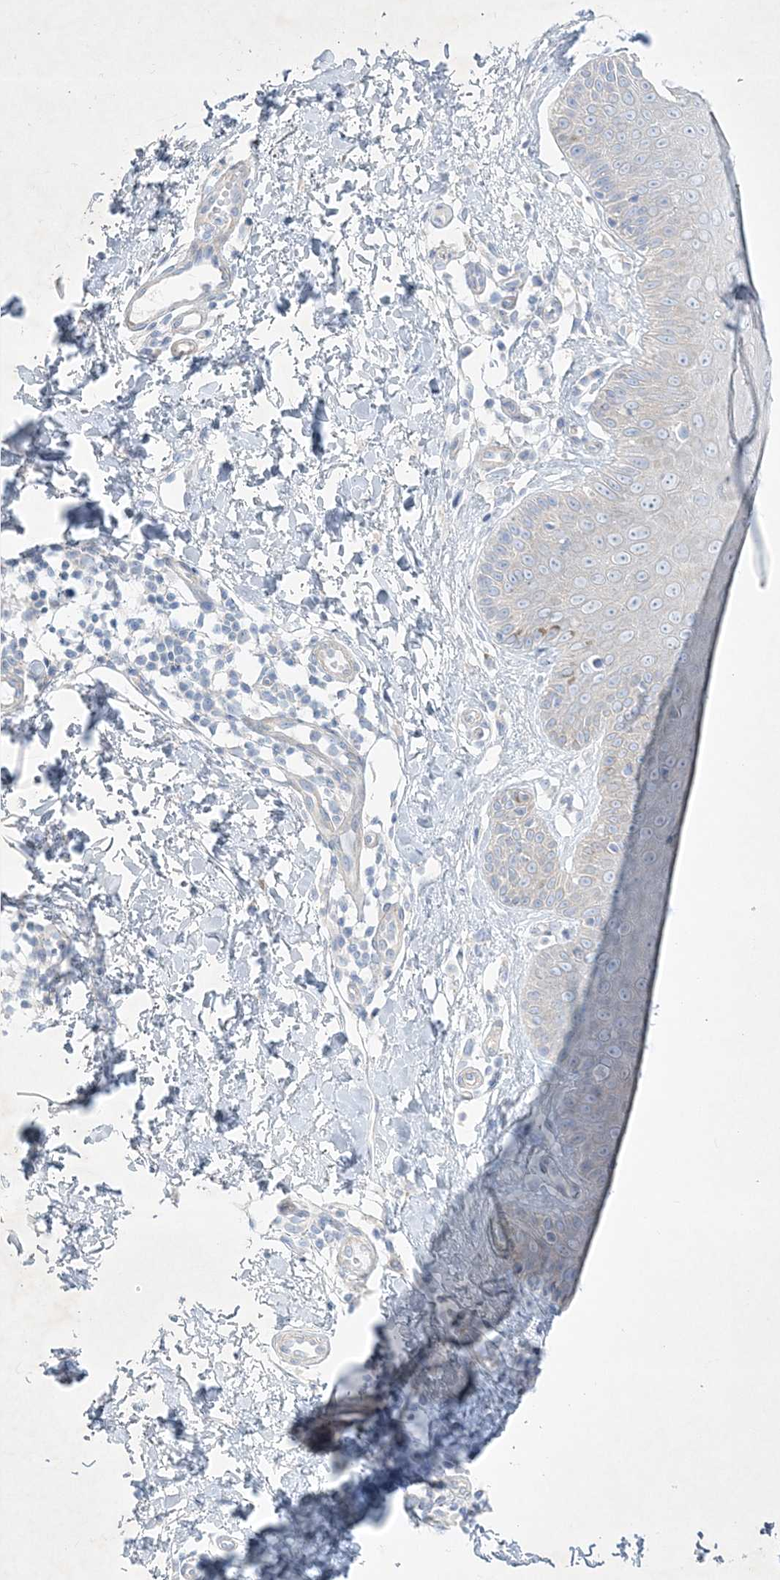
{"staining": {"intensity": "negative", "quantity": "none", "location": "none"}, "tissue": "skin", "cell_type": "Fibroblasts", "image_type": "normal", "snomed": [{"axis": "morphology", "description": "Normal tissue, NOS"}, {"axis": "topography", "description": "Skin"}], "caption": "Immunohistochemical staining of unremarkable skin reveals no significant staining in fibroblasts. The staining was performed using DAB (3,3'-diaminobenzidine) to visualize the protein expression in brown, while the nuclei were stained in blue with hematoxylin (Magnification: 20x).", "gene": "FARSB", "patient": {"sex": "male", "age": 52}}